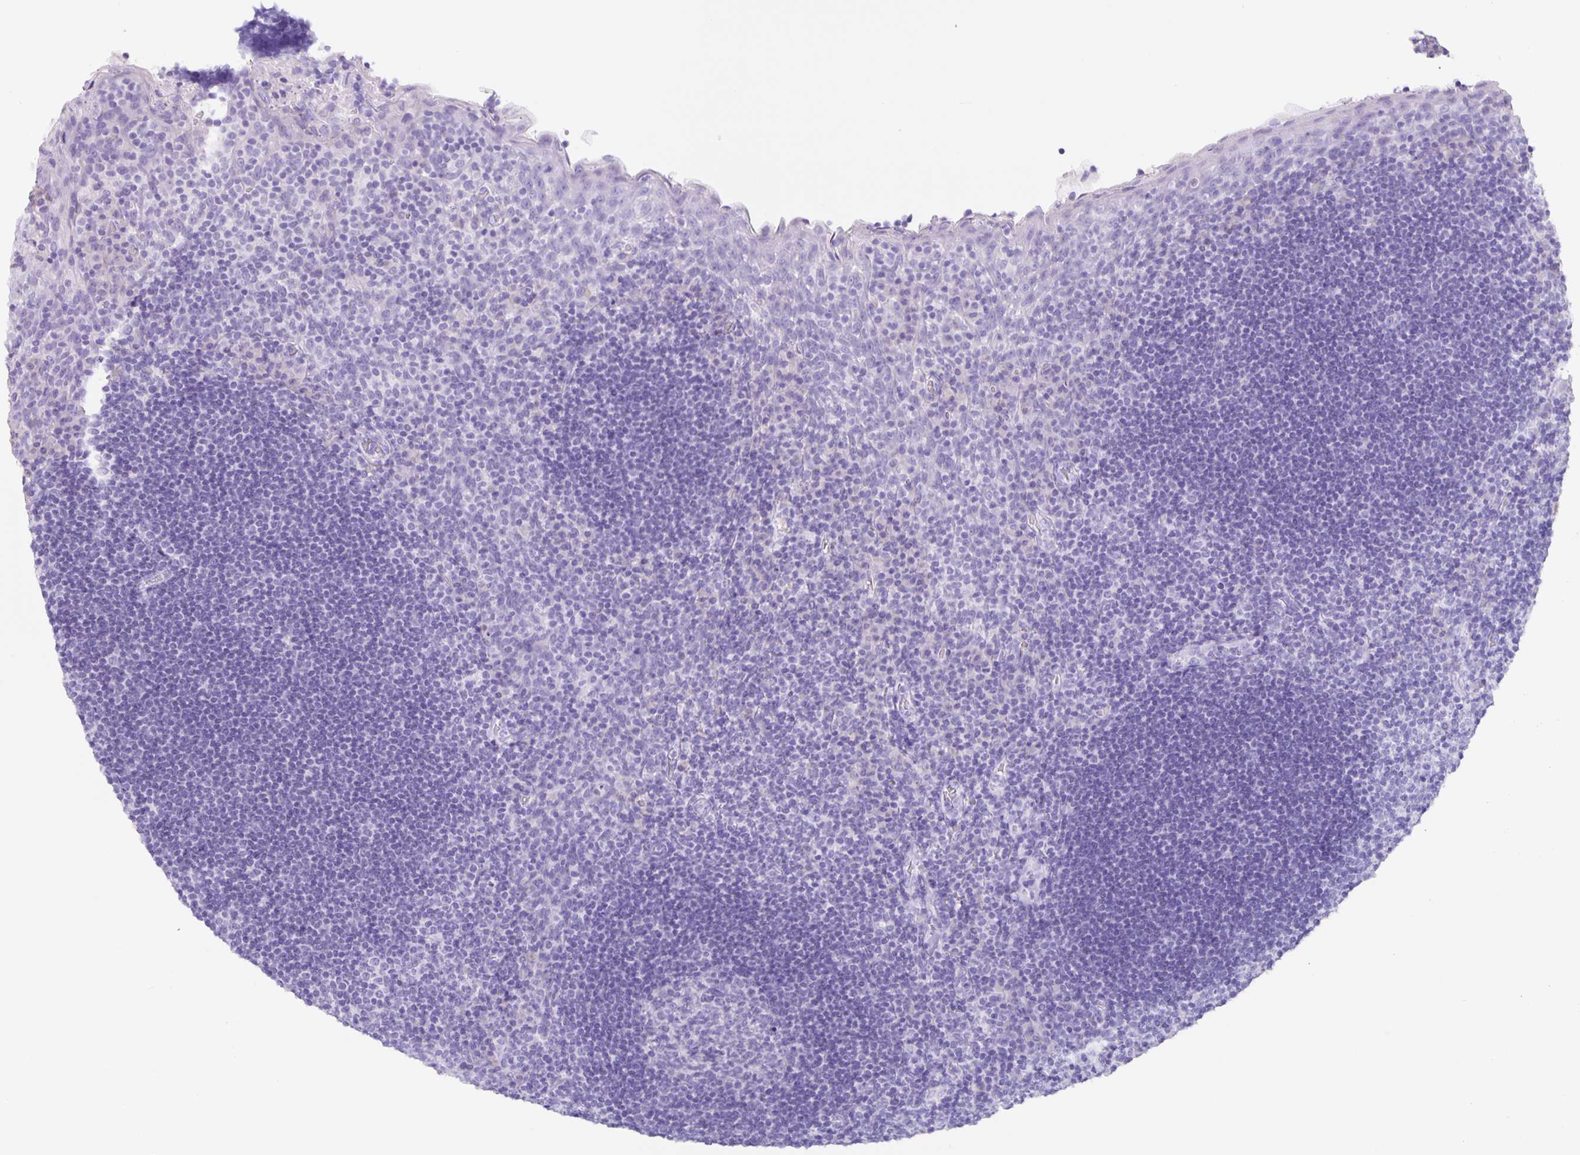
{"staining": {"intensity": "negative", "quantity": "none", "location": "none"}, "tissue": "tonsil", "cell_type": "Germinal center cells", "image_type": "normal", "snomed": [{"axis": "morphology", "description": "Normal tissue, NOS"}, {"axis": "topography", "description": "Tonsil"}], "caption": "DAB immunohistochemical staining of unremarkable tonsil displays no significant staining in germinal center cells.", "gene": "GUCA2A", "patient": {"sex": "male", "age": 17}}